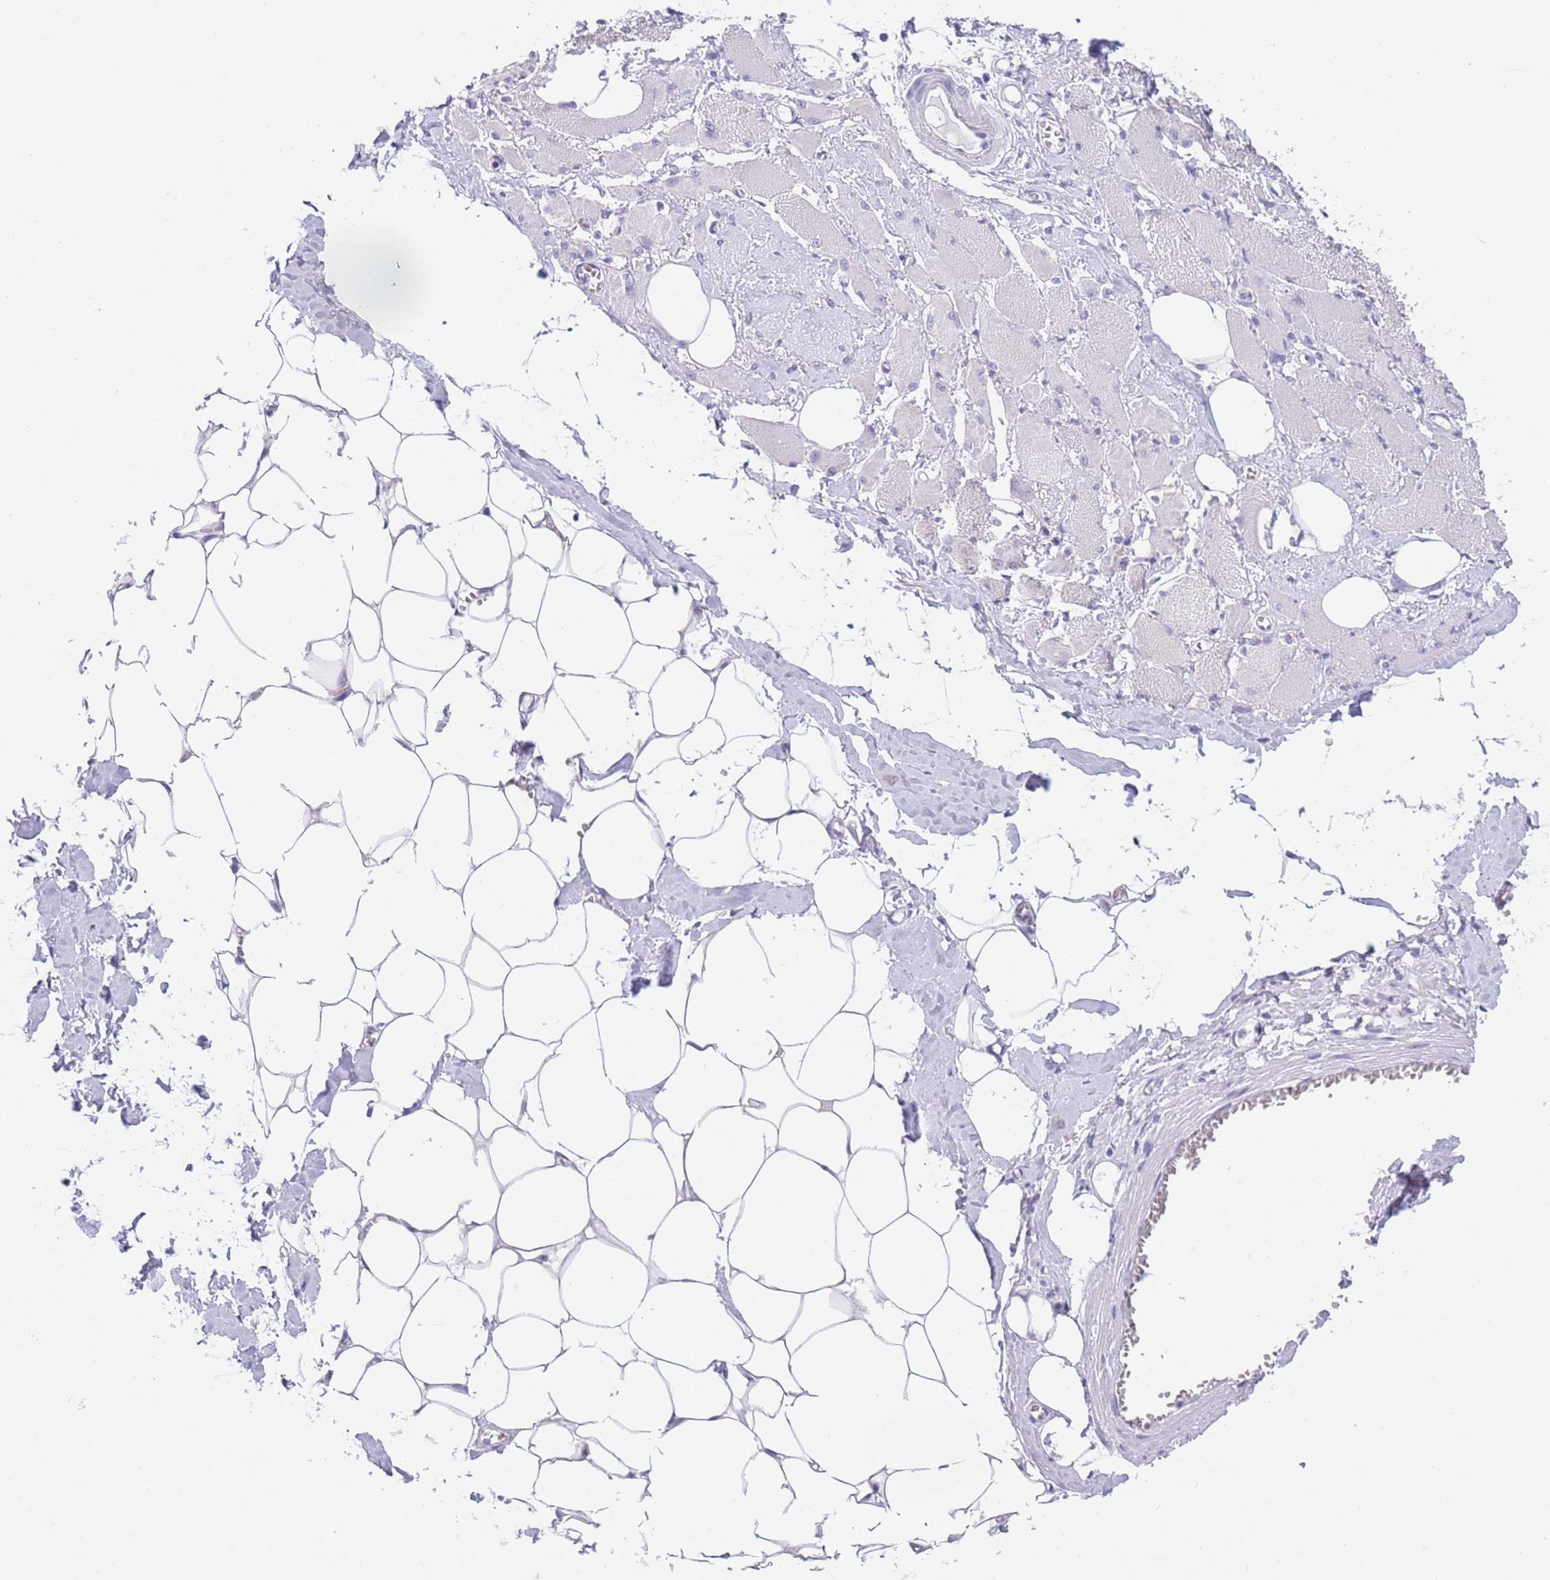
{"staining": {"intensity": "negative", "quantity": "none", "location": "none"}, "tissue": "skeletal muscle", "cell_type": "Myocytes", "image_type": "normal", "snomed": [{"axis": "morphology", "description": "Normal tissue, NOS"}, {"axis": "morphology", "description": "Basal cell carcinoma"}, {"axis": "topography", "description": "Skeletal muscle"}], "caption": "An IHC histopathology image of normal skeletal muscle is shown. There is no staining in myocytes of skeletal muscle. Nuclei are stained in blue.", "gene": "SPIRE2", "patient": {"sex": "female", "age": 64}}